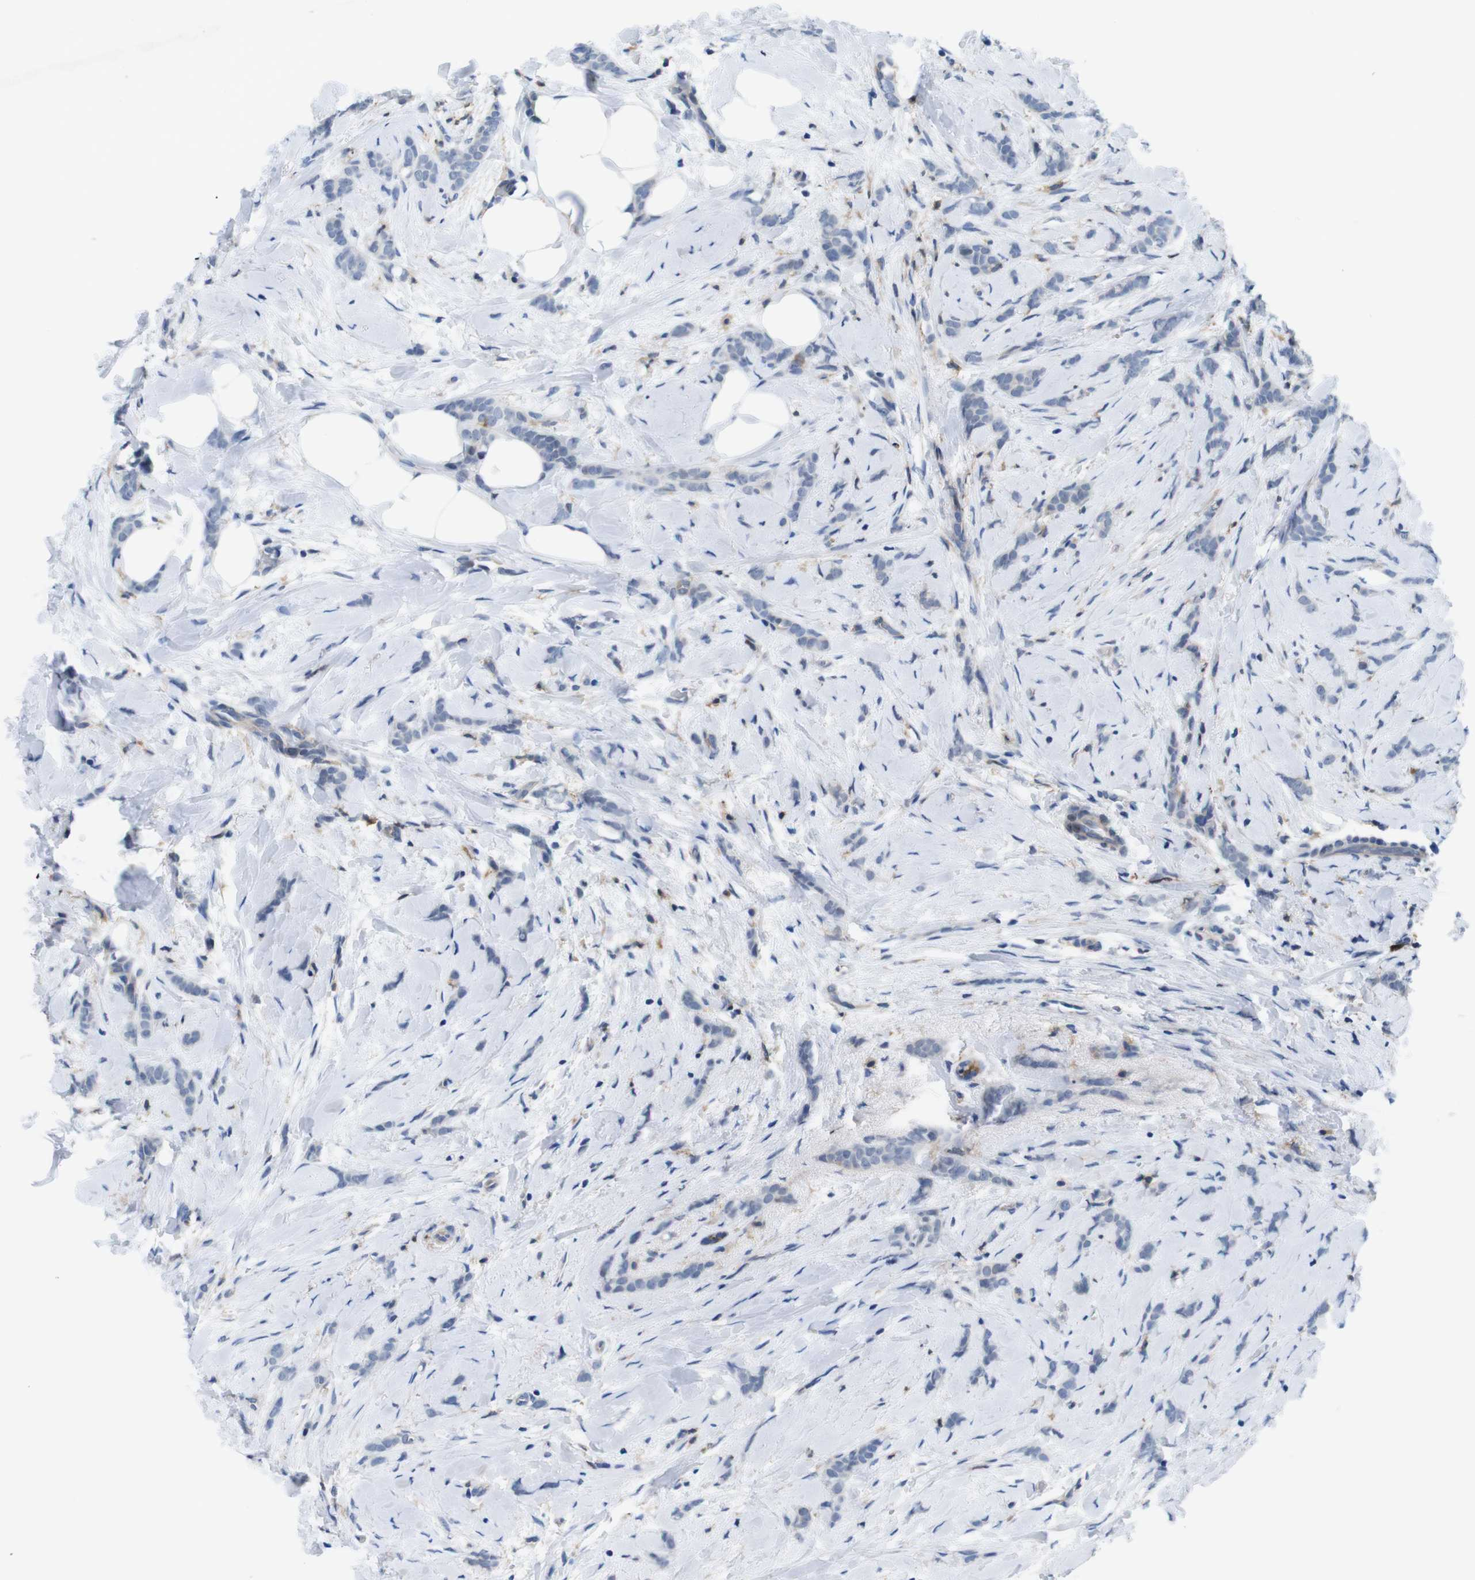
{"staining": {"intensity": "negative", "quantity": "none", "location": "none"}, "tissue": "breast cancer", "cell_type": "Tumor cells", "image_type": "cancer", "snomed": [{"axis": "morphology", "description": "Lobular carcinoma, in situ"}, {"axis": "morphology", "description": "Lobular carcinoma"}, {"axis": "topography", "description": "Breast"}], "caption": "Protein analysis of breast cancer (lobular carcinoma in situ) displays no significant expression in tumor cells.", "gene": "CD300C", "patient": {"sex": "female", "age": 41}}